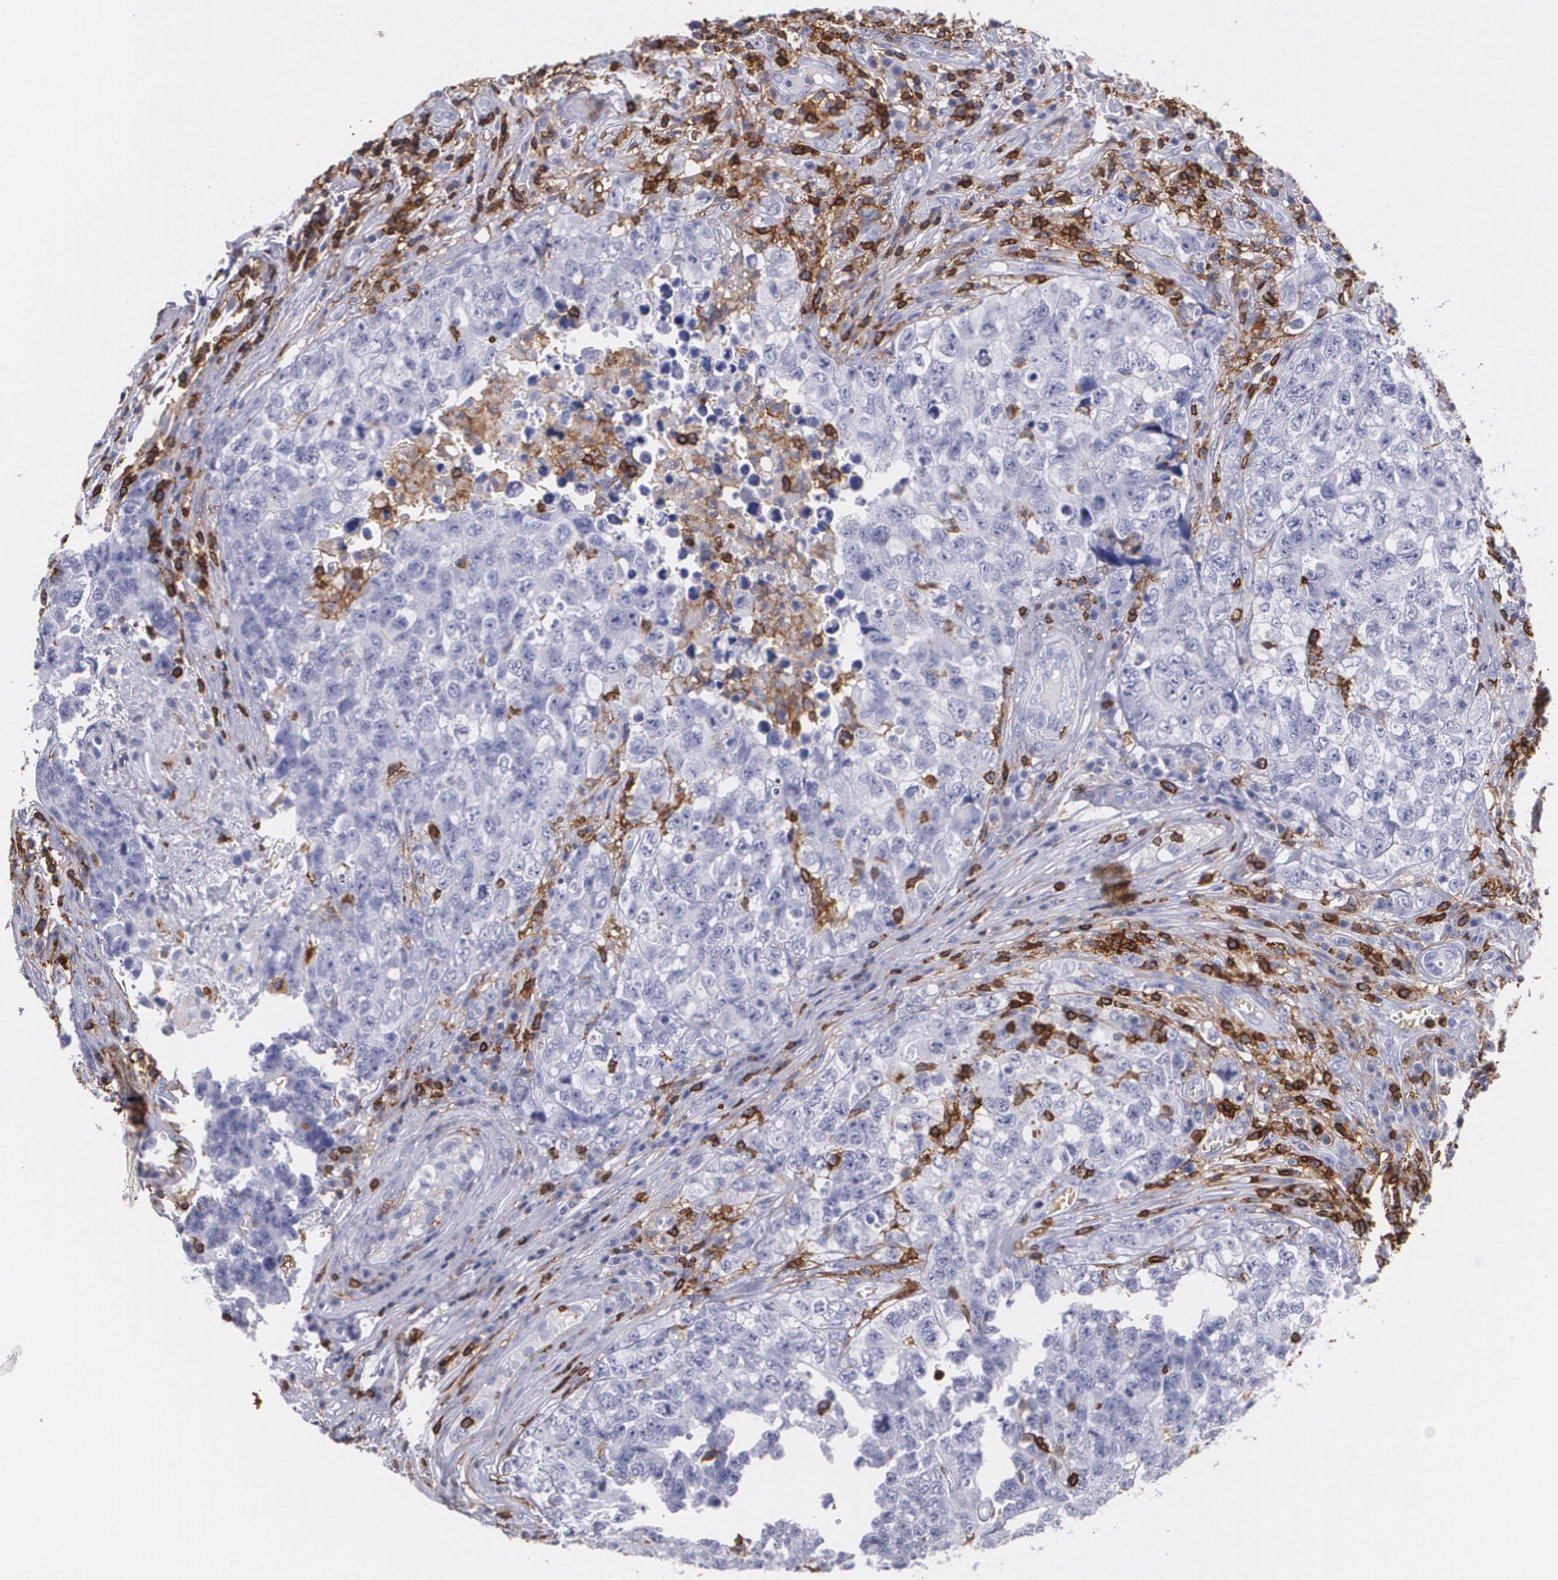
{"staining": {"intensity": "negative", "quantity": "none", "location": "none"}, "tissue": "testis cancer", "cell_type": "Tumor cells", "image_type": "cancer", "snomed": [{"axis": "morphology", "description": "Carcinoma, Embryonal, NOS"}, {"axis": "topography", "description": "Testis"}], "caption": "This is an immunohistochemistry photomicrograph of embryonal carcinoma (testis). There is no expression in tumor cells.", "gene": "PTPRC", "patient": {"sex": "male", "age": 31}}